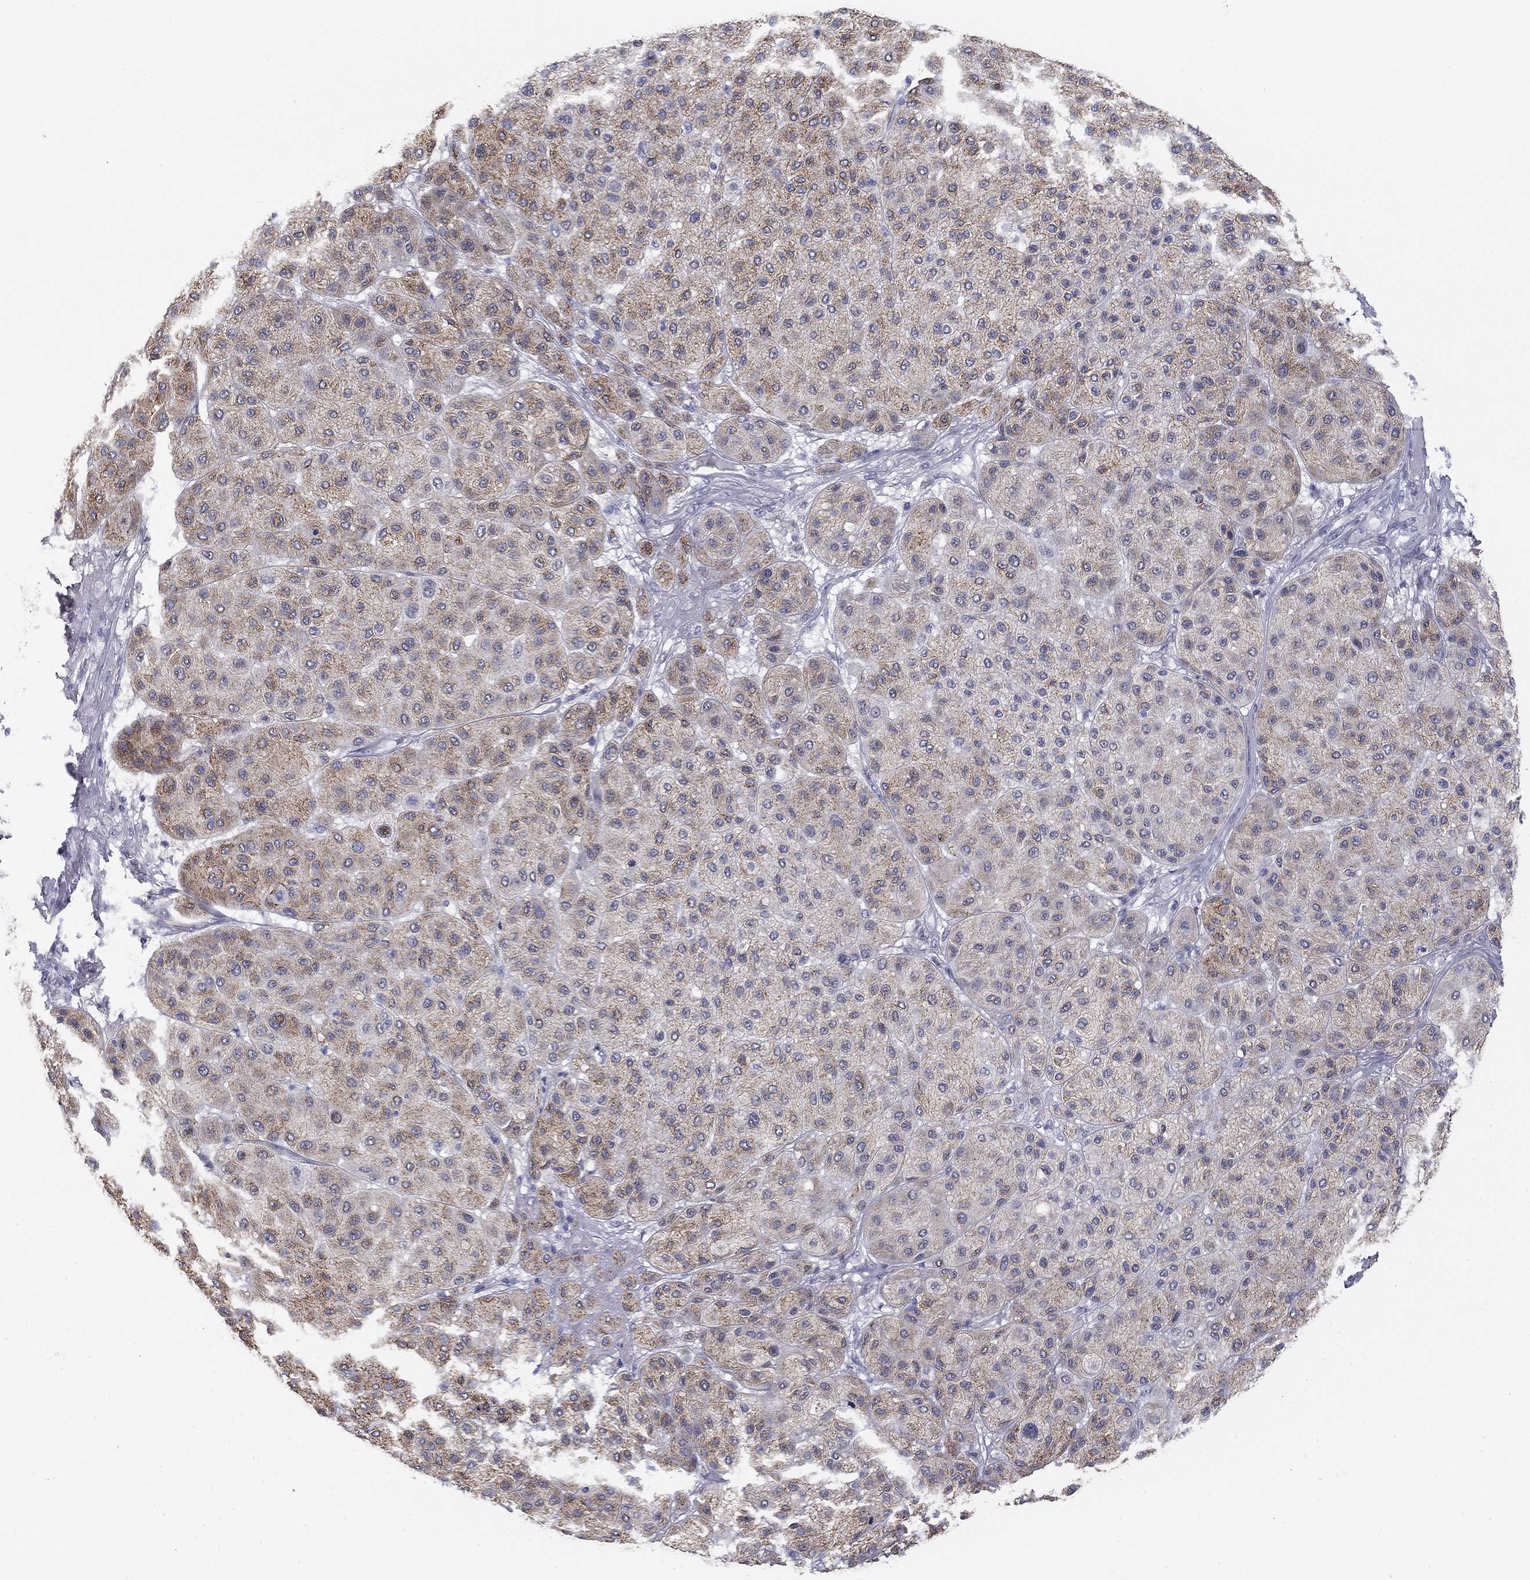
{"staining": {"intensity": "moderate", "quantity": ">75%", "location": "cytoplasmic/membranous"}, "tissue": "melanoma", "cell_type": "Tumor cells", "image_type": "cancer", "snomed": [{"axis": "morphology", "description": "Malignant melanoma, Metastatic site"}, {"axis": "topography", "description": "Smooth muscle"}], "caption": "DAB (3,3'-diaminobenzidine) immunohistochemical staining of melanoma shows moderate cytoplasmic/membranous protein staining in about >75% of tumor cells. Nuclei are stained in blue.", "gene": "SEPTIN3", "patient": {"sex": "male", "age": 41}}